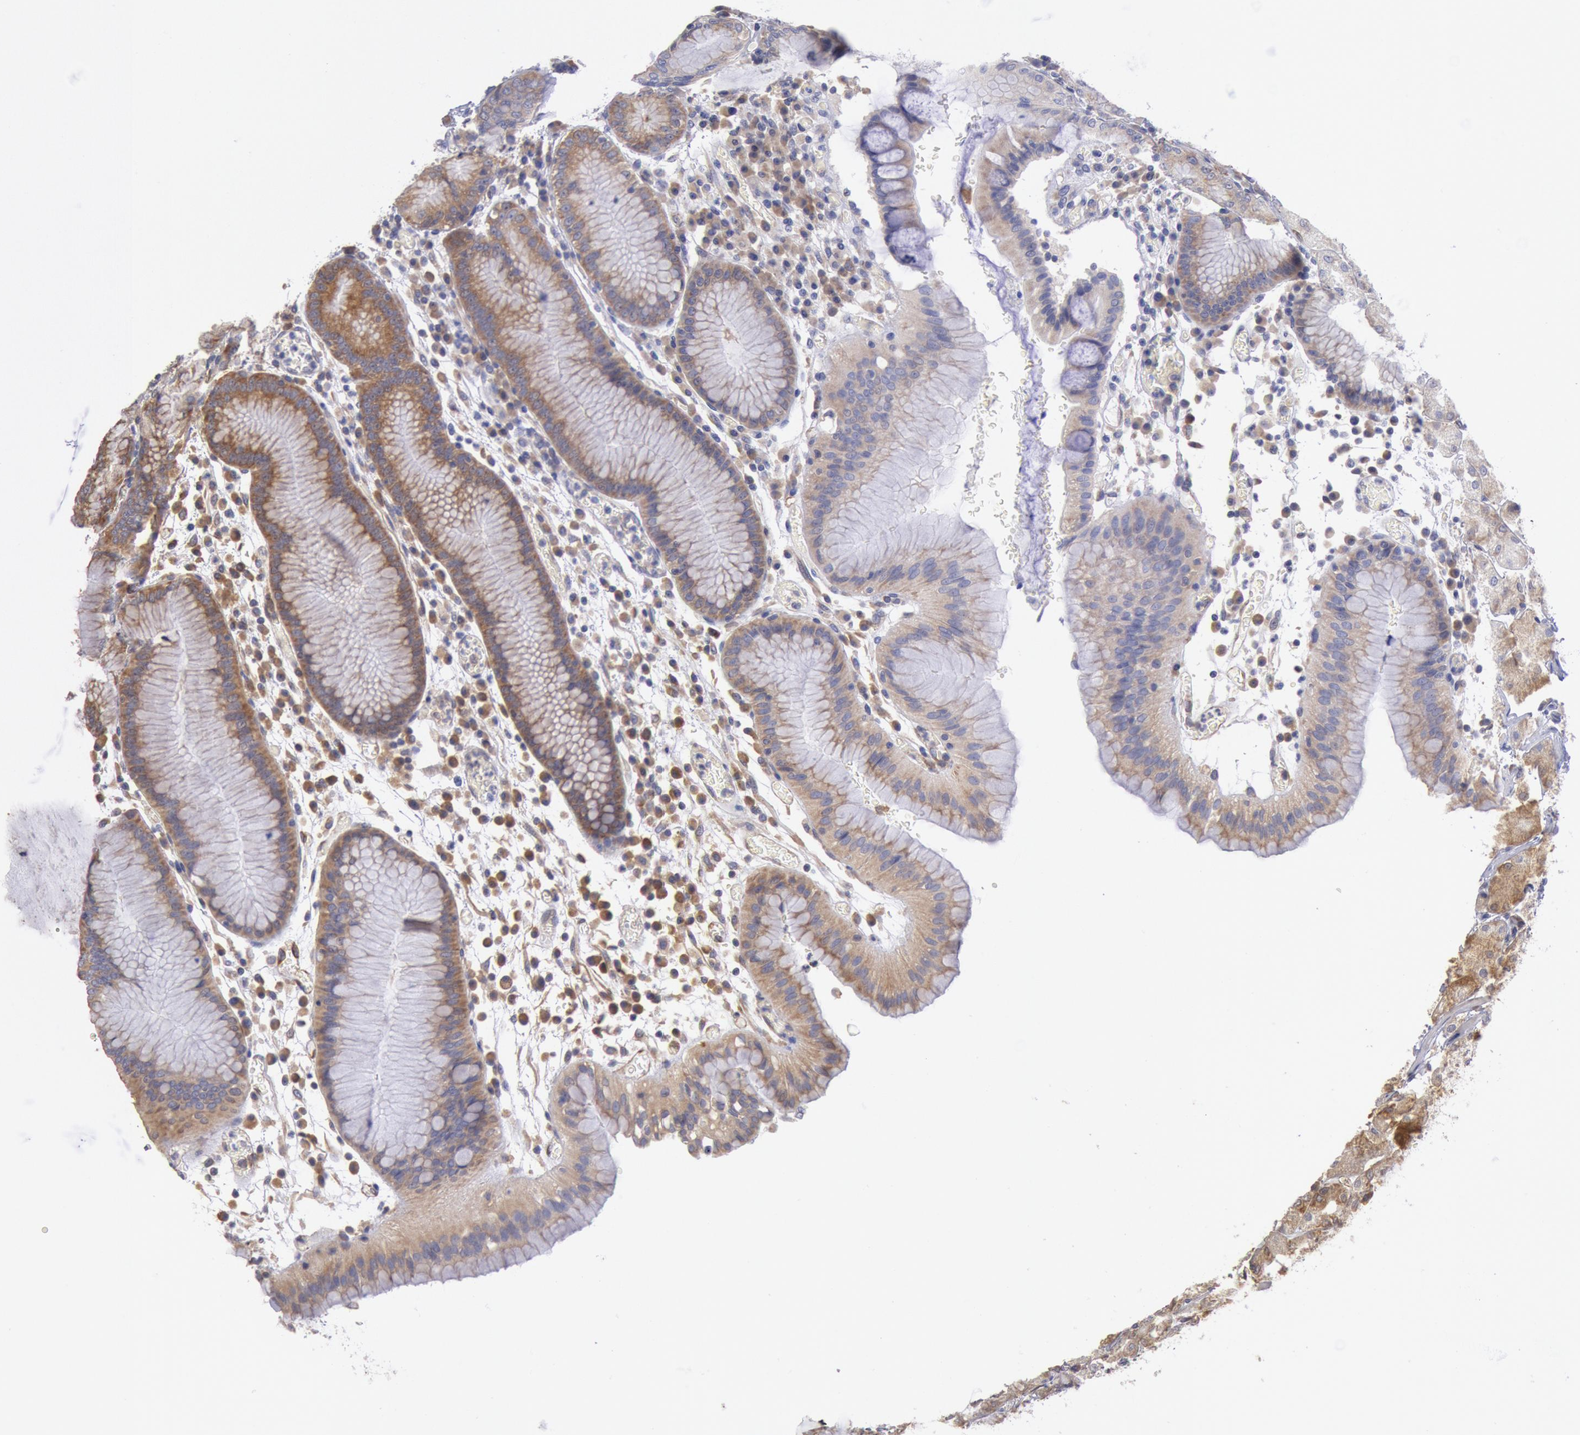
{"staining": {"intensity": "moderate", "quantity": "25%-75%", "location": "cytoplasmic/membranous"}, "tissue": "stomach", "cell_type": "Glandular cells", "image_type": "normal", "snomed": [{"axis": "morphology", "description": "Normal tissue, NOS"}, {"axis": "topography", "description": "Stomach, lower"}], "caption": "The photomicrograph displays a brown stain indicating the presence of a protein in the cytoplasmic/membranous of glandular cells in stomach.", "gene": "DRG1", "patient": {"sex": "female", "age": 73}}